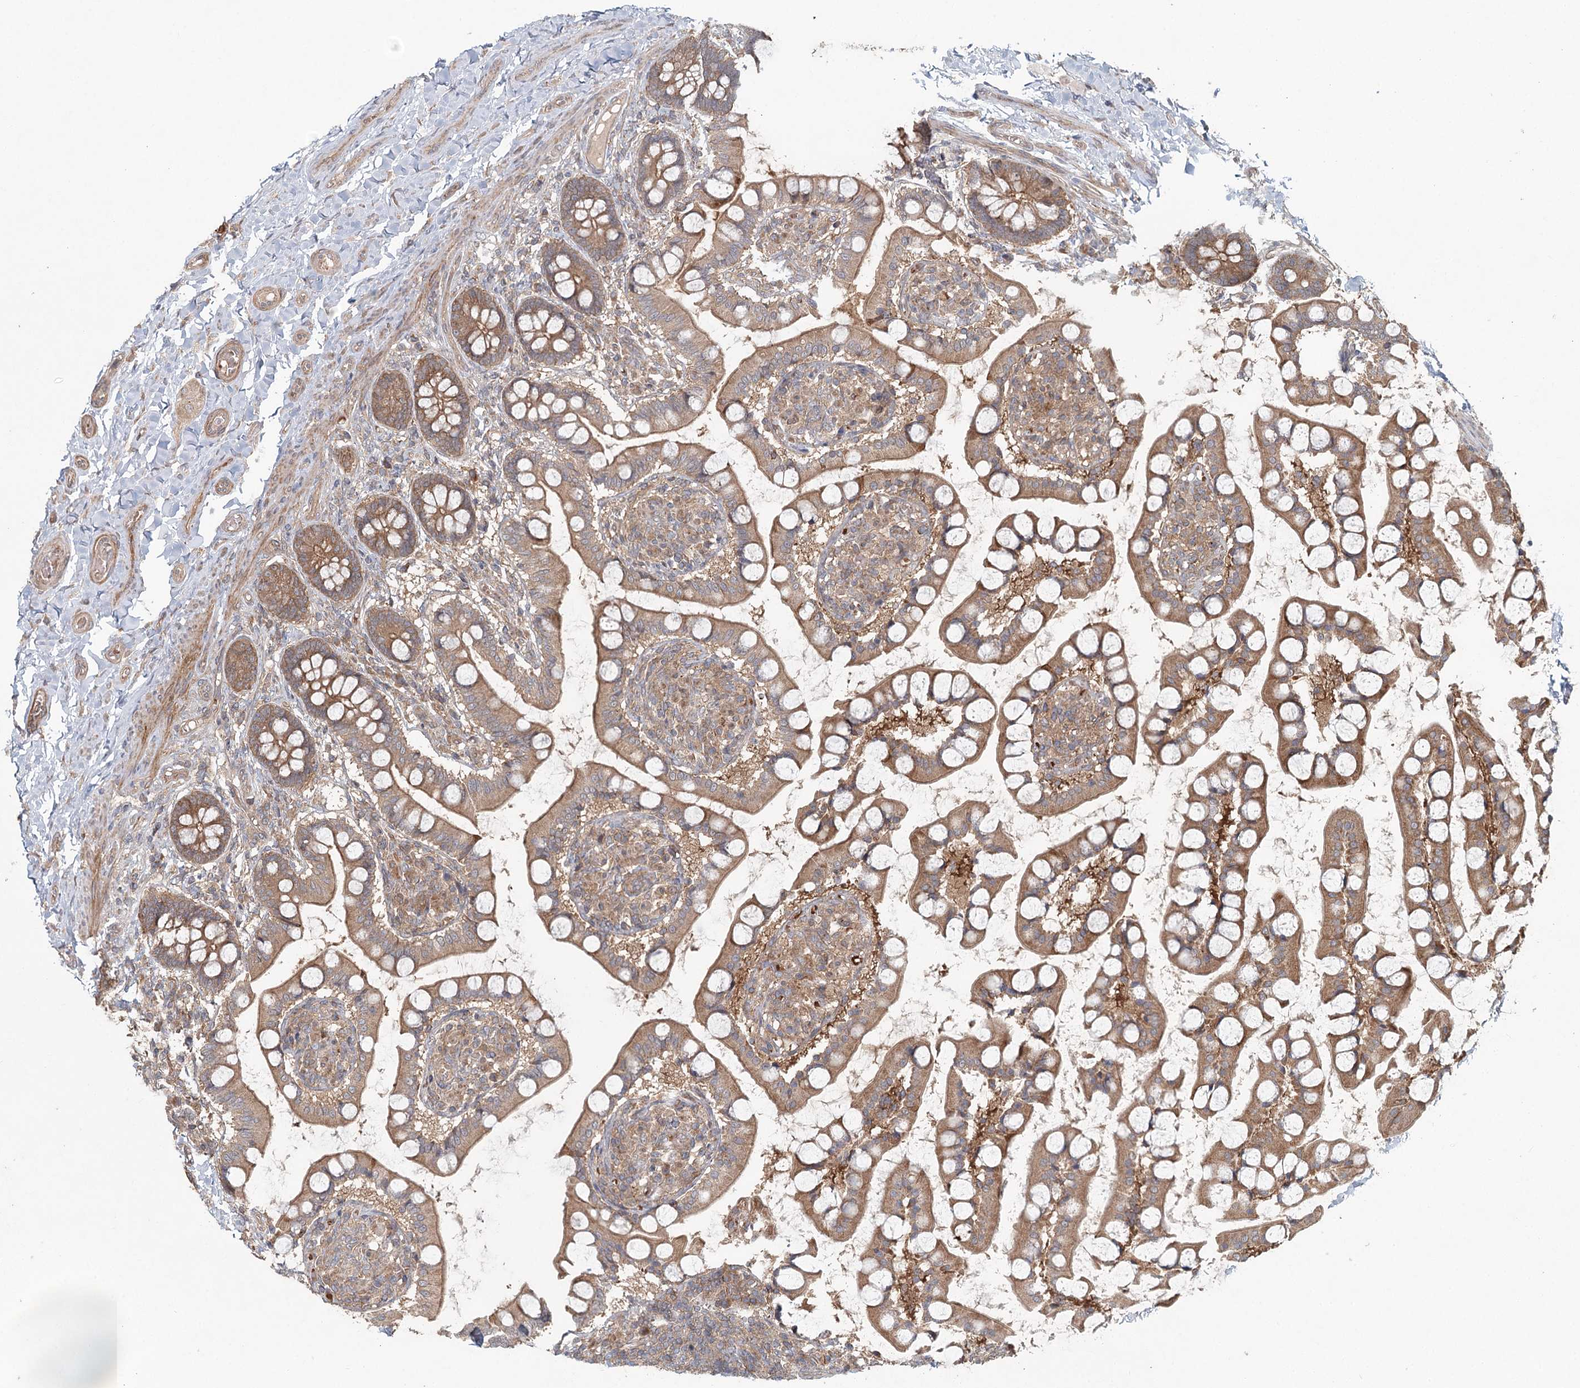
{"staining": {"intensity": "moderate", "quantity": ">75%", "location": "cytoplasmic/membranous"}, "tissue": "small intestine", "cell_type": "Glandular cells", "image_type": "normal", "snomed": [{"axis": "morphology", "description": "Normal tissue, NOS"}, {"axis": "topography", "description": "Small intestine"}], "caption": "High-magnification brightfield microscopy of benign small intestine stained with DAB (3,3'-diaminobenzidine) (brown) and counterstained with hematoxylin (blue). glandular cells exhibit moderate cytoplasmic/membranous staining is appreciated in approximately>75% of cells.", "gene": "ENSG00000273217", "patient": {"sex": "male", "age": 52}}